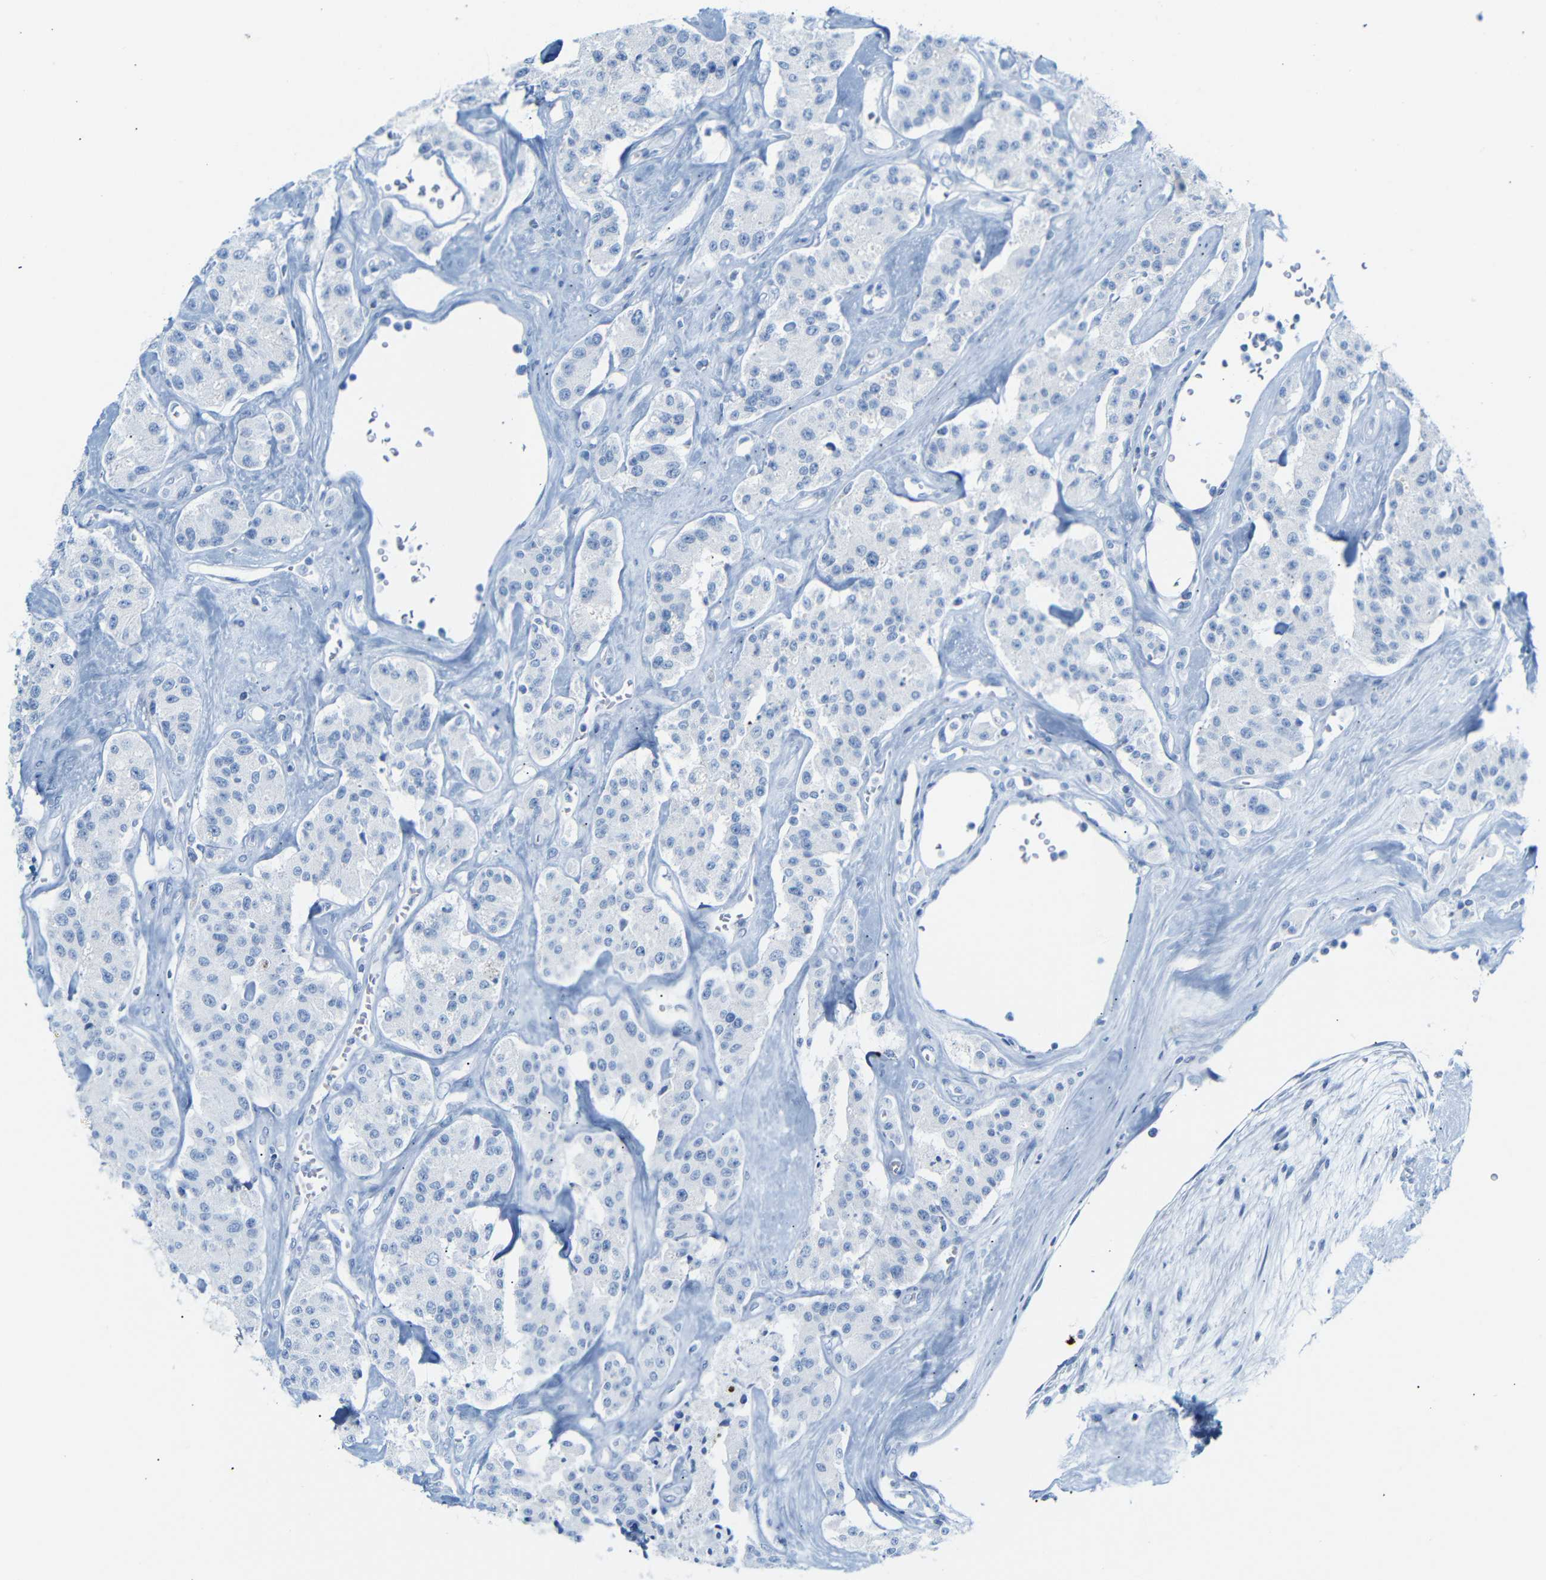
{"staining": {"intensity": "negative", "quantity": "none", "location": "none"}, "tissue": "carcinoid", "cell_type": "Tumor cells", "image_type": "cancer", "snomed": [{"axis": "morphology", "description": "Carcinoid, malignant, NOS"}, {"axis": "topography", "description": "Pancreas"}], "caption": "Immunohistochemistry (IHC) micrograph of neoplastic tissue: malignant carcinoid stained with DAB demonstrates no significant protein expression in tumor cells.", "gene": "DYNAP", "patient": {"sex": "male", "age": 41}}